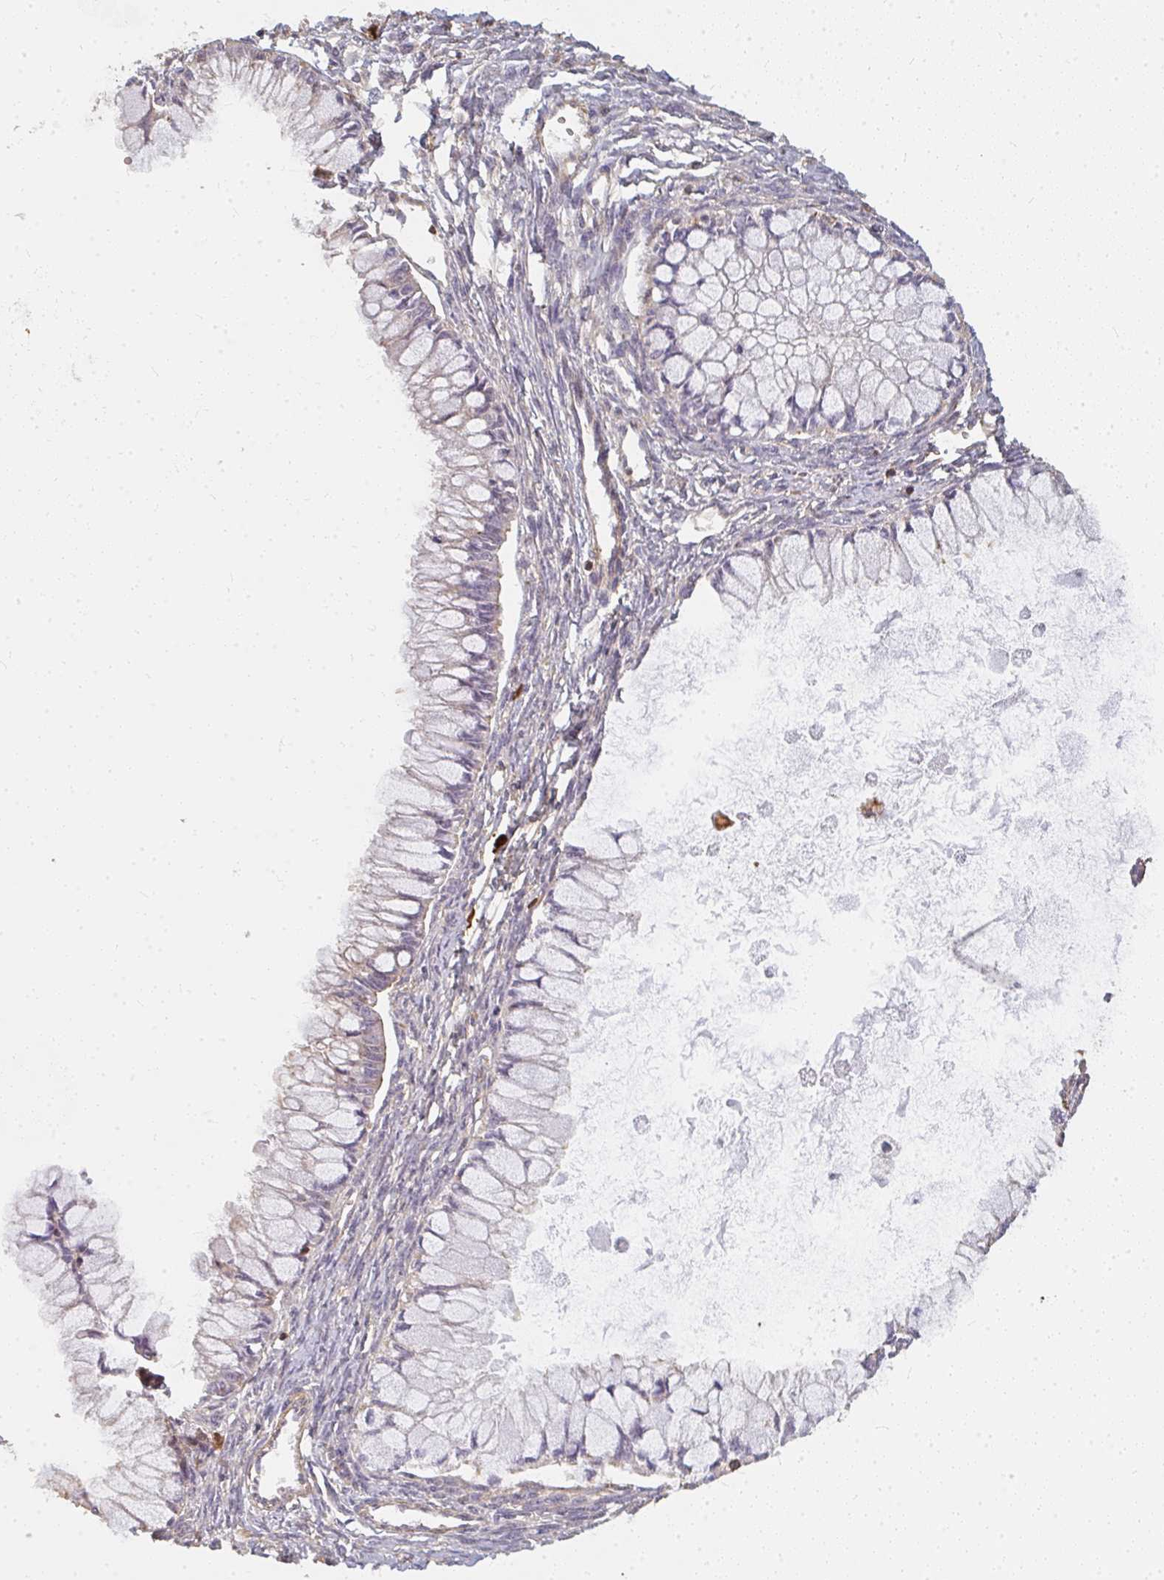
{"staining": {"intensity": "negative", "quantity": "none", "location": "none"}, "tissue": "ovarian cancer", "cell_type": "Tumor cells", "image_type": "cancer", "snomed": [{"axis": "morphology", "description": "Cystadenocarcinoma, mucinous, NOS"}, {"axis": "topography", "description": "Ovary"}], "caption": "A histopathology image of human ovarian mucinous cystadenocarcinoma is negative for staining in tumor cells.", "gene": "CNTRL", "patient": {"sex": "female", "age": 34}}